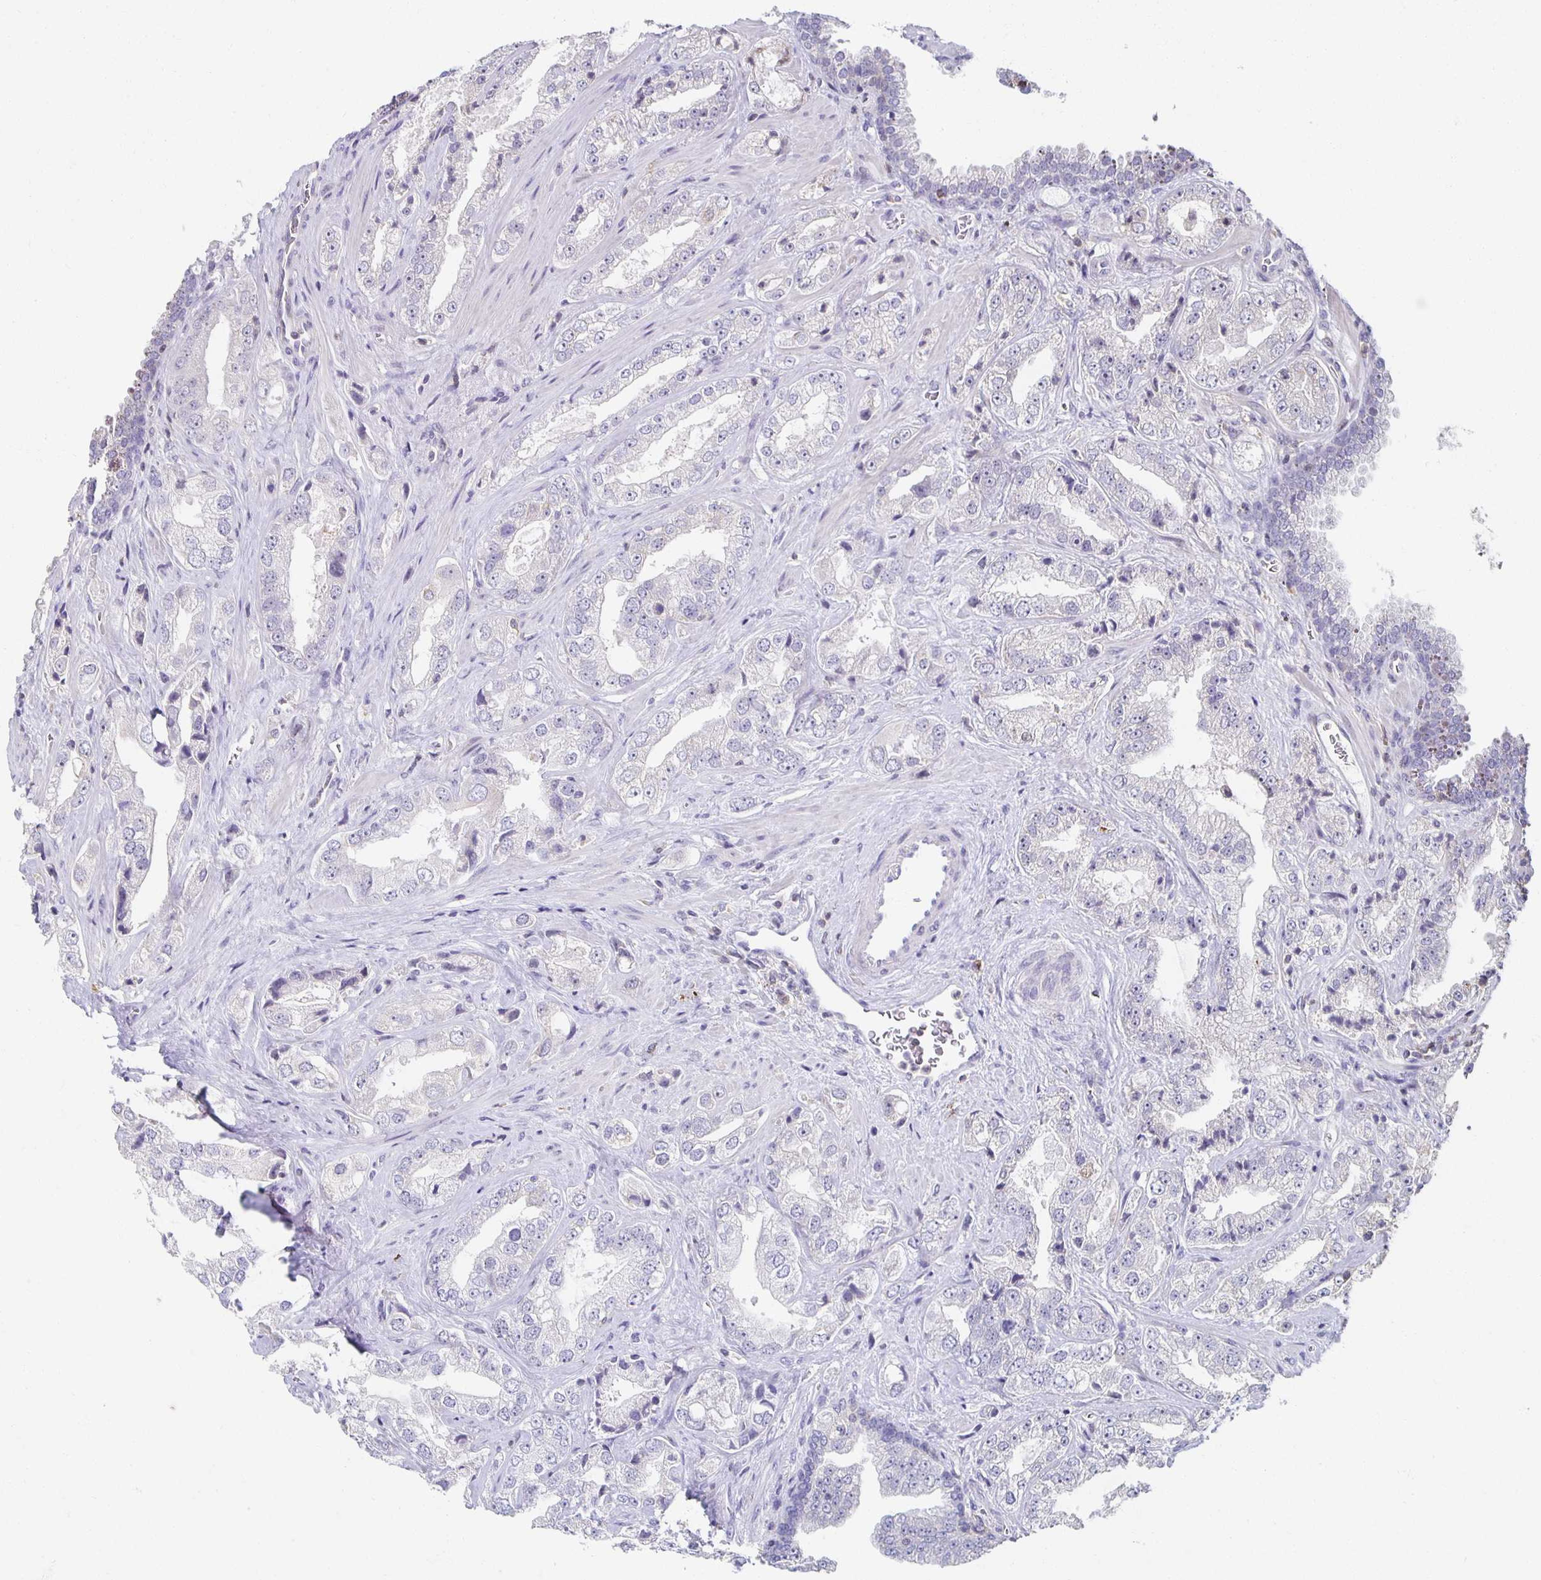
{"staining": {"intensity": "negative", "quantity": "none", "location": "none"}, "tissue": "prostate cancer", "cell_type": "Tumor cells", "image_type": "cancer", "snomed": [{"axis": "morphology", "description": "Adenocarcinoma, High grade"}, {"axis": "topography", "description": "Prostate"}], "caption": "Immunohistochemical staining of human prostate cancer (high-grade adenocarcinoma) shows no significant staining in tumor cells.", "gene": "ZNF692", "patient": {"sex": "male", "age": 67}}